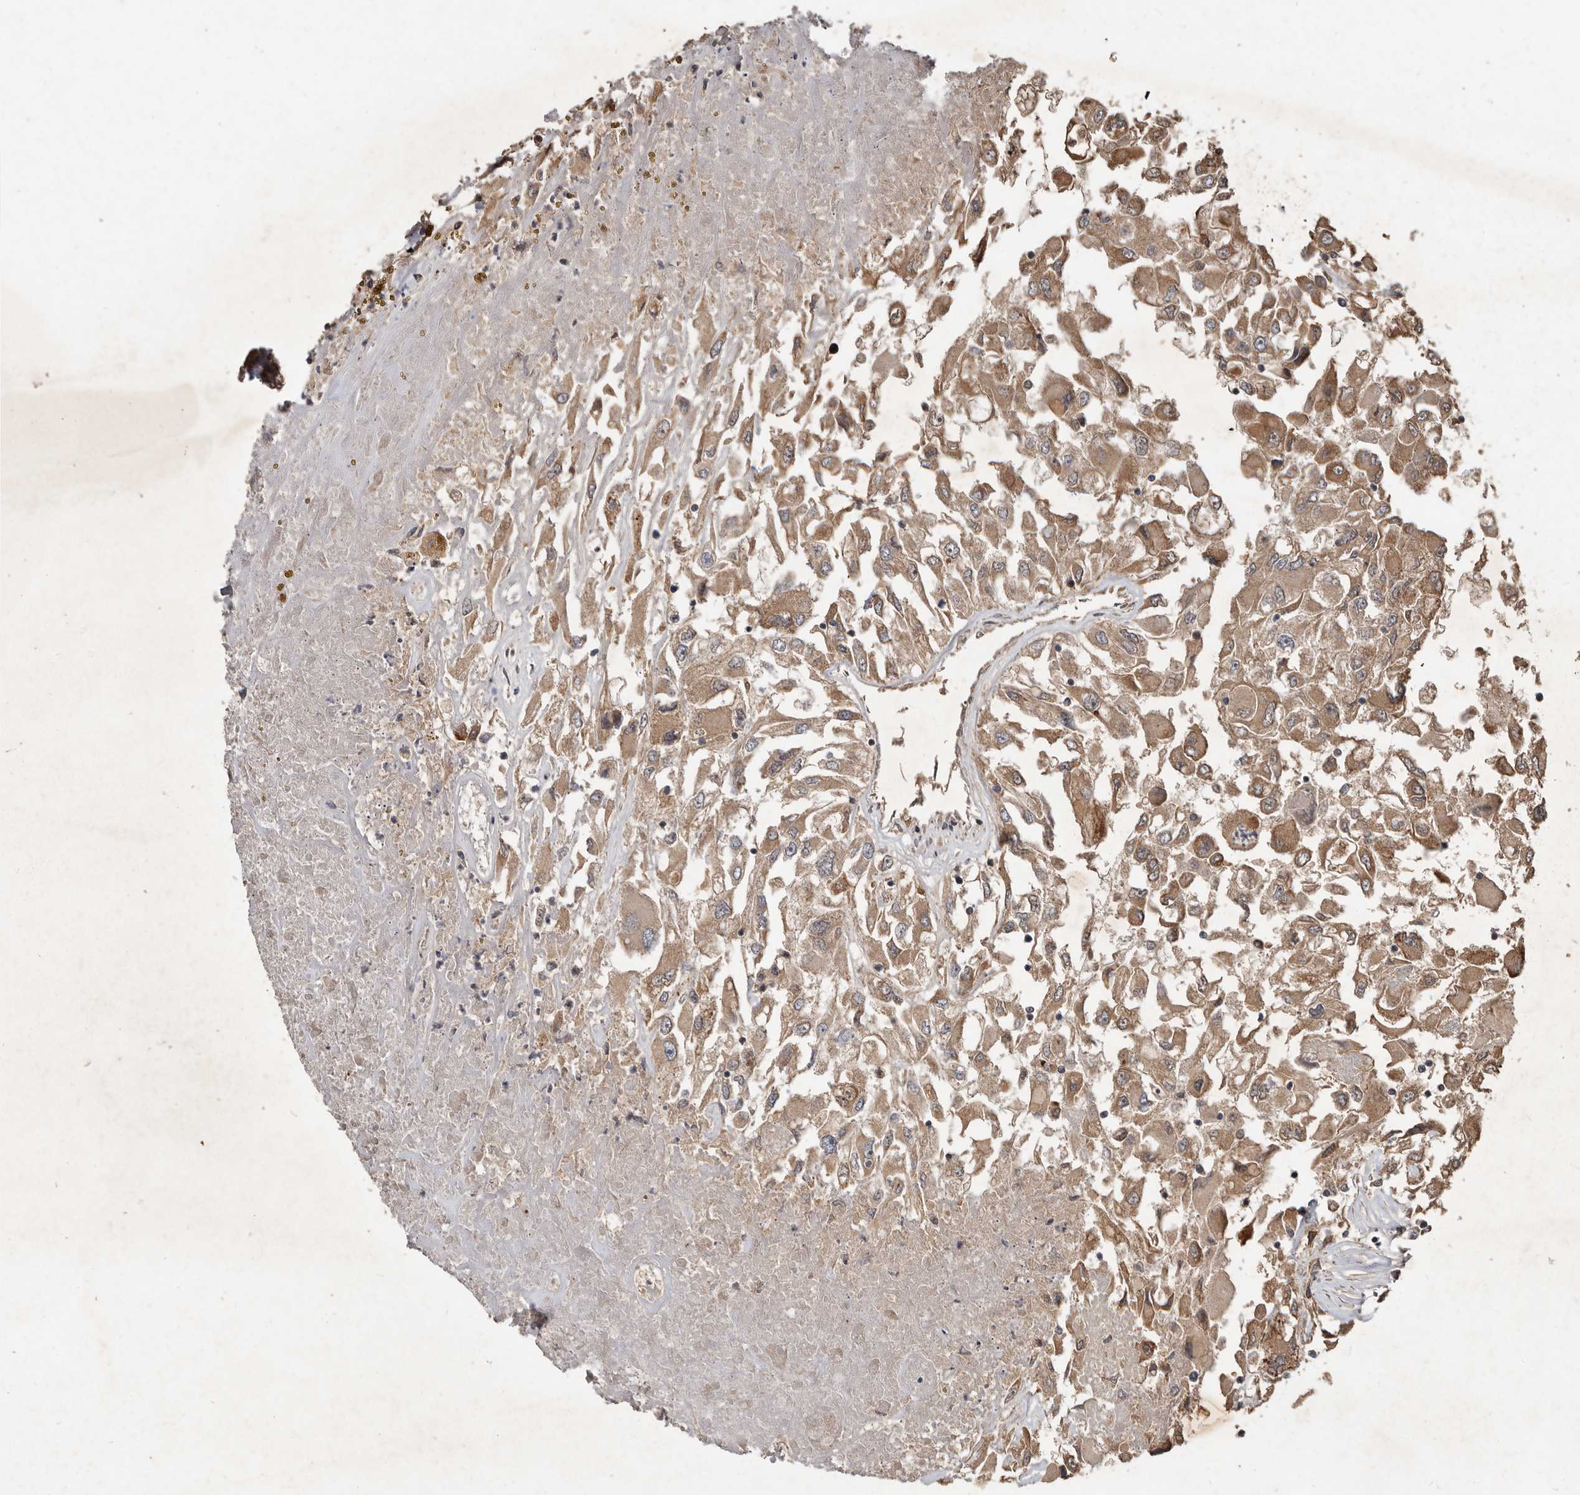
{"staining": {"intensity": "moderate", "quantity": ">75%", "location": "cytoplasmic/membranous"}, "tissue": "renal cancer", "cell_type": "Tumor cells", "image_type": "cancer", "snomed": [{"axis": "morphology", "description": "Adenocarcinoma, NOS"}, {"axis": "topography", "description": "Kidney"}], "caption": "Immunohistochemical staining of human renal cancer displays moderate cytoplasmic/membranous protein positivity in about >75% of tumor cells.", "gene": "KIF26B", "patient": {"sex": "female", "age": 52}}